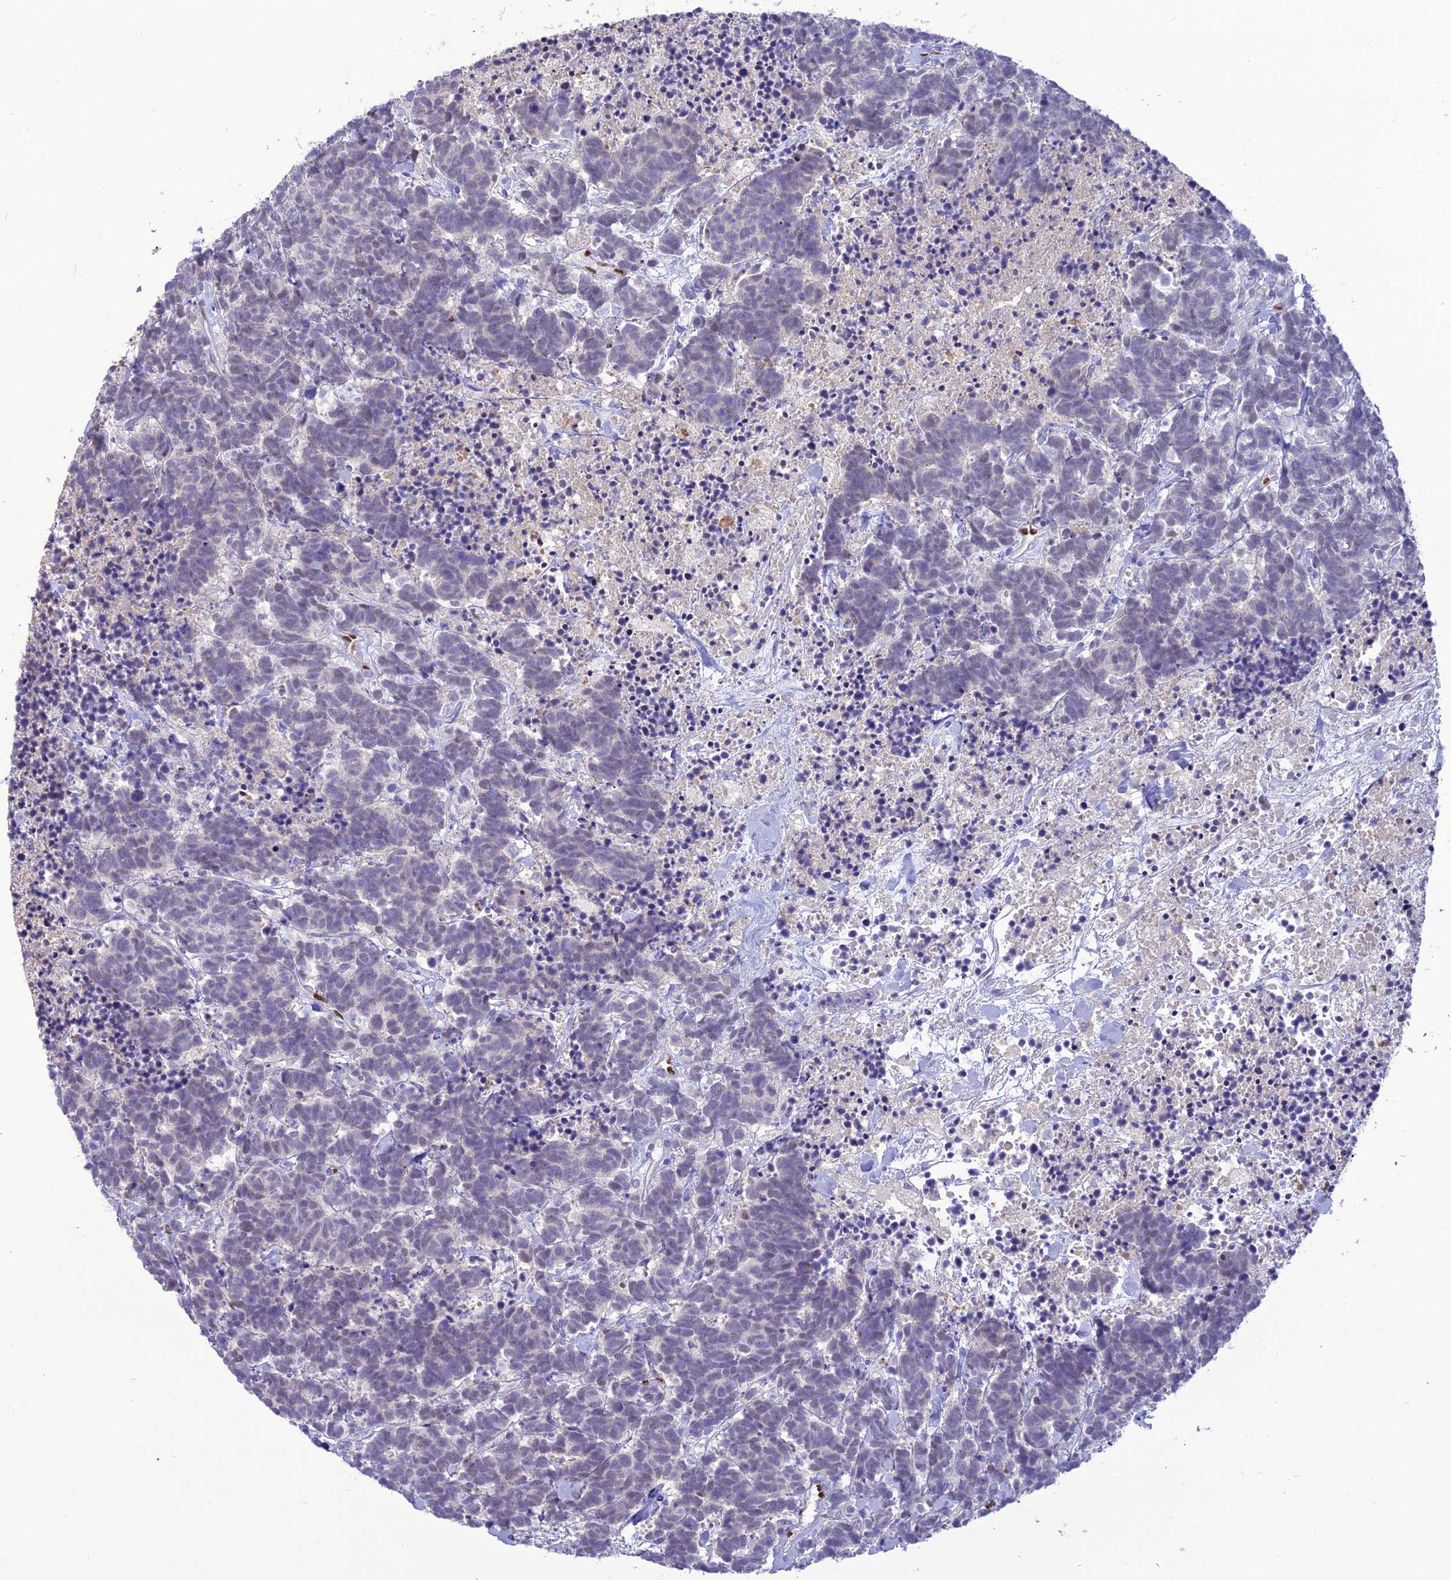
{"staining": {"intensity": "weak", "quantity": "<25%", "location": "nuclear"}, "tissue": "carcinoid", "cell_type": "Tumor cells", "image_type": "cancer", "snomed": [{"axis": "morphology", "description": "Carcinoma, NOS"}, {"axis": "morphology", "description": "Carcinoid, malignant, NOS"}, {"axis": "topography", "description": "Prostate"}], "caption": "Immunohistochemistry of human carcinoid demonstrates no staining in tumor cells.", "gene": "NOVA2", "patient": {"sex": "male", "age": 57}}